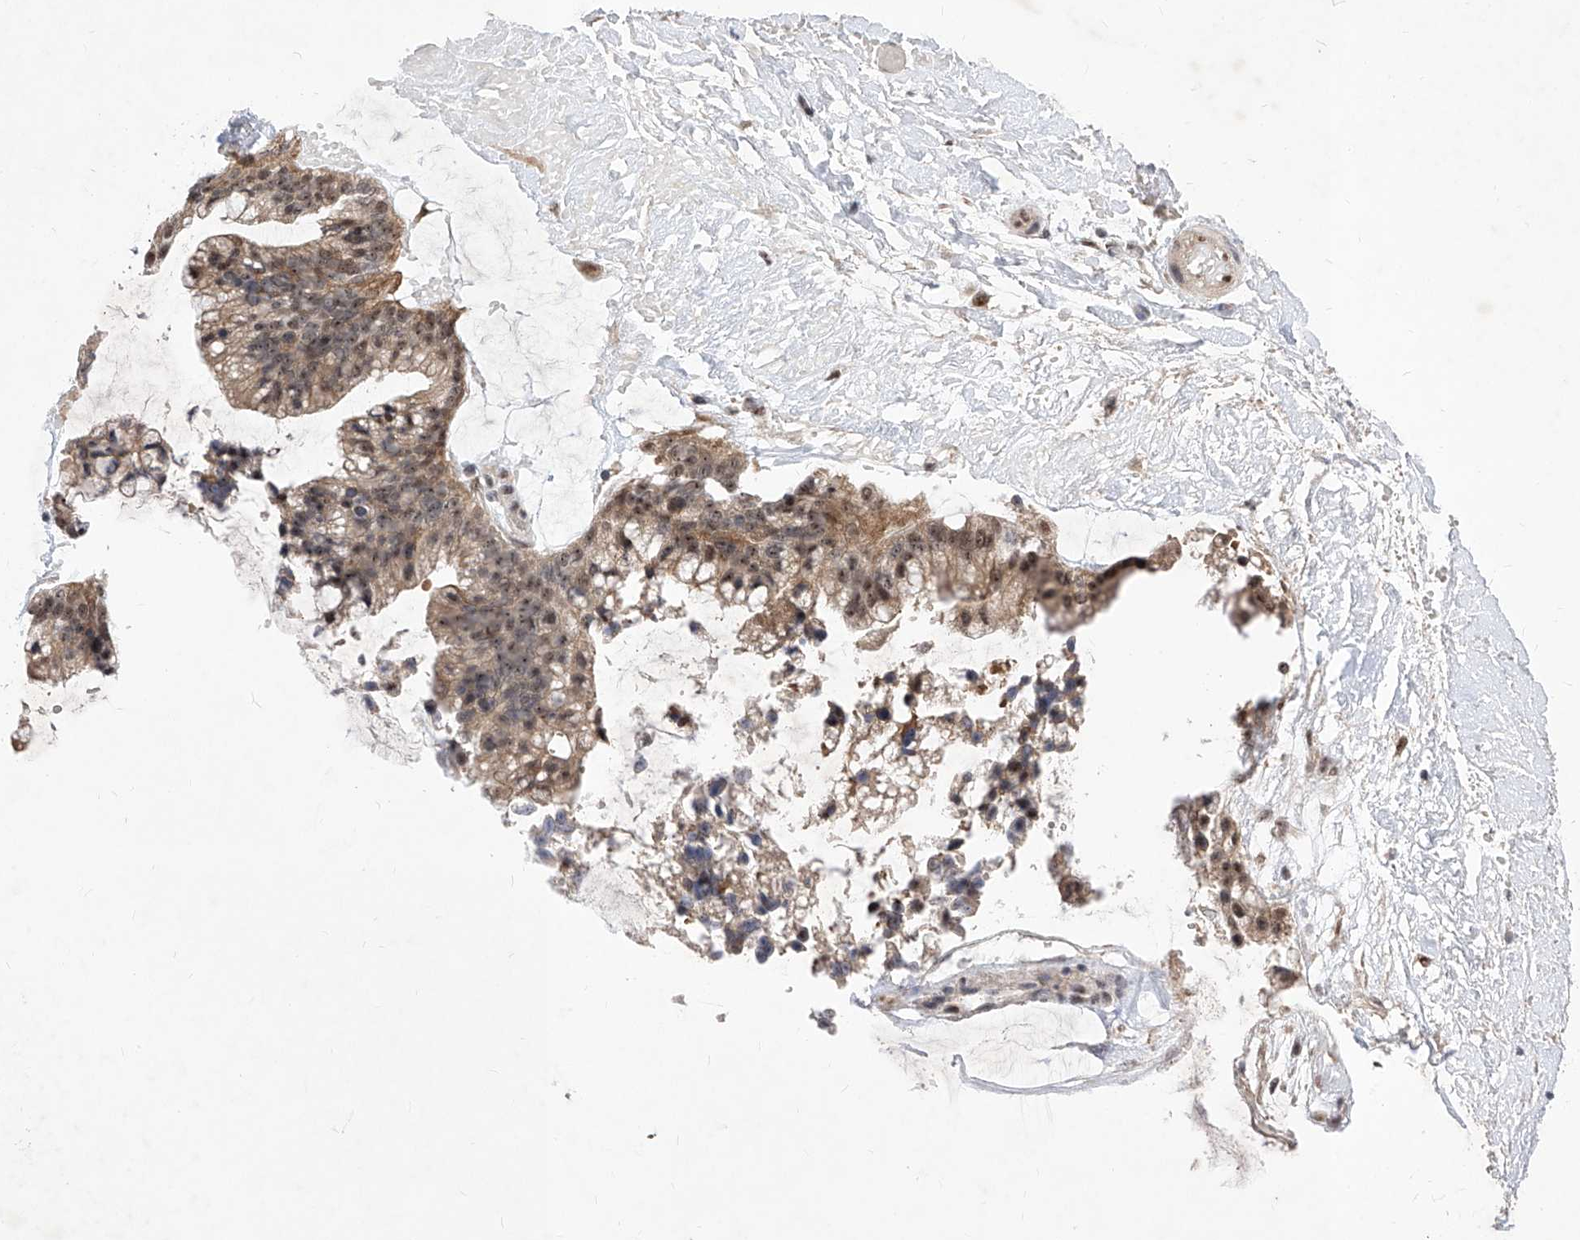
{"staining": {"intensity": "moderate", "quantity": ">75%", "location": "cytoplasmic/membranous,nuclear"}, "tissue": "ovarian cancer", "cell_type": "Tumor cells", "image_type": "cancer", "snomed": [{"axis": "morphology", "description": "Cystadenocarcinoma, mucinous, NOS"}, {"axis": "topography", "description": "Ovary"}], "caption": "Tumor cells exhibit medium levels of moderate cytoplasmic/membranous and nuclear staining in approximately >75% of cells in mucinous cystadenocarcinoma (ovarian).", "gene": "LGR4", "patient": {"sex": "female", "age": 39}}